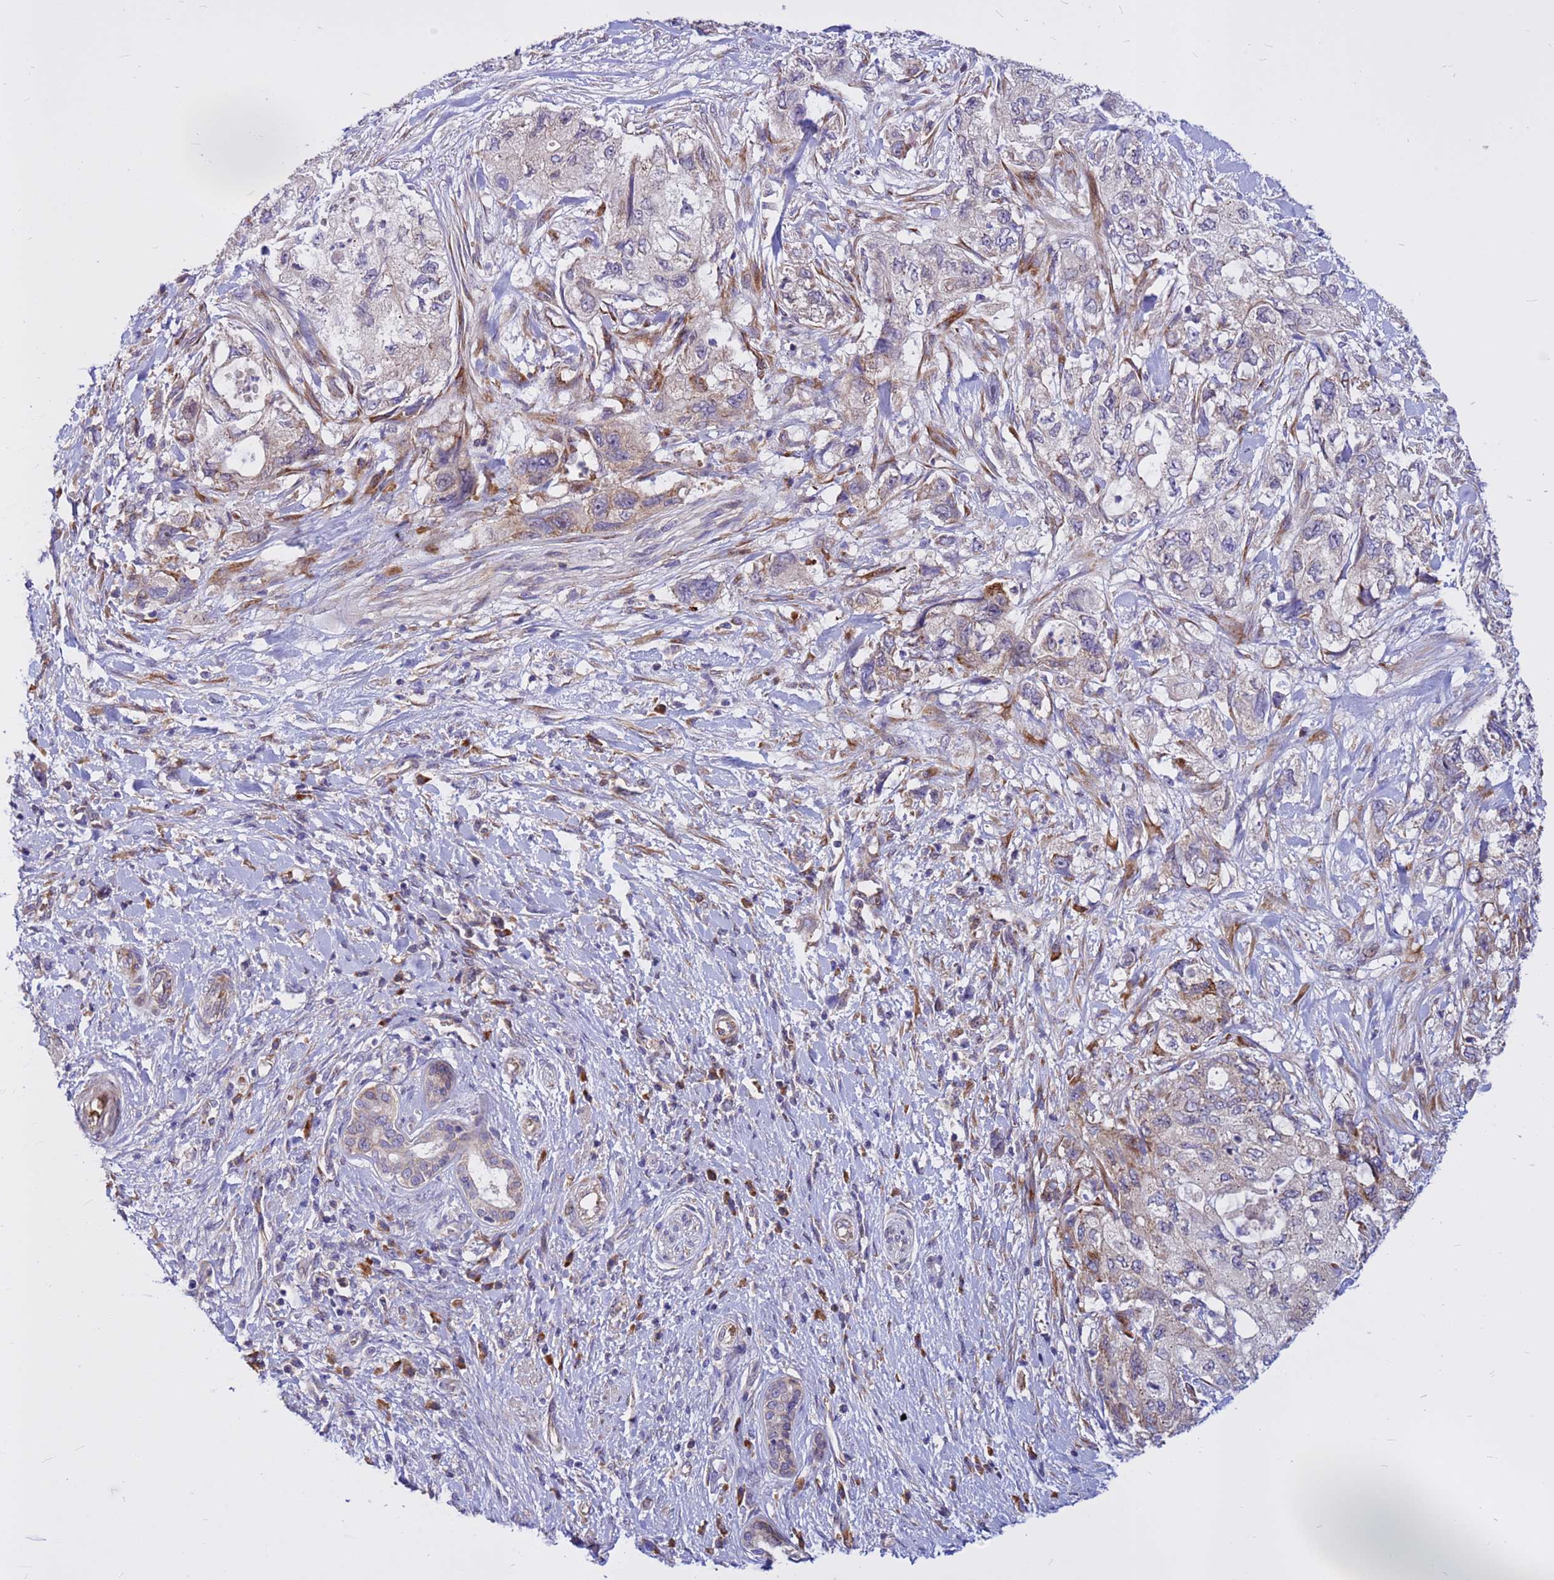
{"staining": {"intensity": "weak", "quantity": "<25%", "location": "cytoplasmic/membranous"}, "tissue": "pancreatic cancer", "cell_type": "Tumor cells", "image_type": "cancer", "snomed": [{"axis": "morphology", "description": "Adenocarcinoma, NOS"}, {"axis": "topography", "description": "Pancreas"}], "caption": "Tumor cells are negative for protein expression in human adenocarcinoma (pancreatic).", "gene": "ZNF669", "patient": {"sex": "female", "age": 73}}